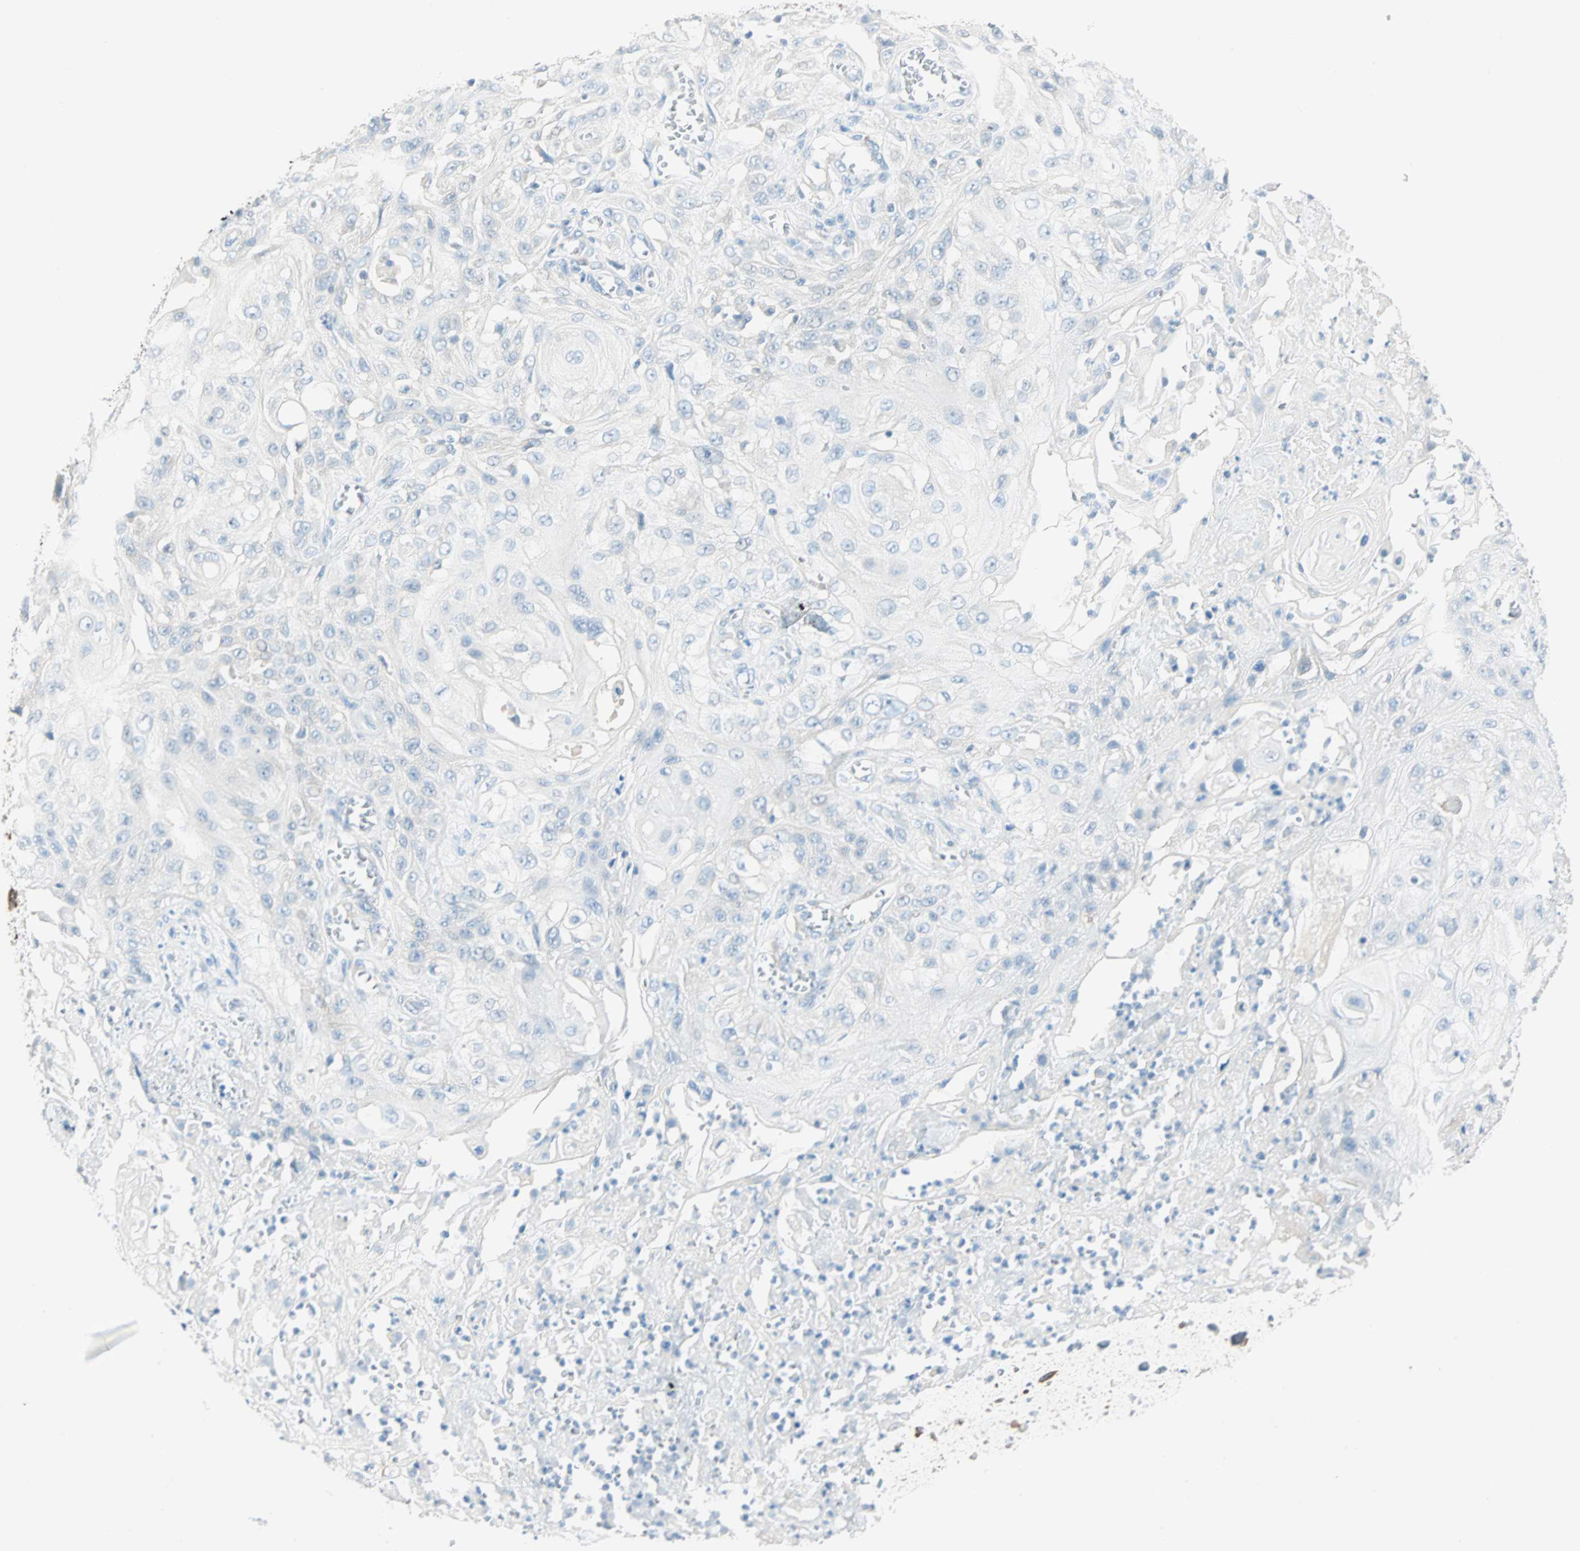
{"staining": {"intensity": "negative", "quantity": "none", "location": "none"}, "tissue": "skin cancer", "cell_type": "Tumor cells", "image_type": "cancer", "snomed": [{"axis": "morphology", "description": "Squamous cell carcinoma, NOS"}, {"axis": "morphology", "description": "Squamous cell carcinoma, metastatic, NOS"}, {"axis": "topography", "description": "Skin"}, {"axis": "topography", "description": "Lymph node"}], "caption": "Immunohistochemistry (IHC) image of neoplastic tissue: human skin cancer stained with DAB (3,3'-diaminobenzidine) demonstrates no significant protein positivity in tumor cells.", "gene": "ATF6", "patient": {"sex": "male", "age": 75}}